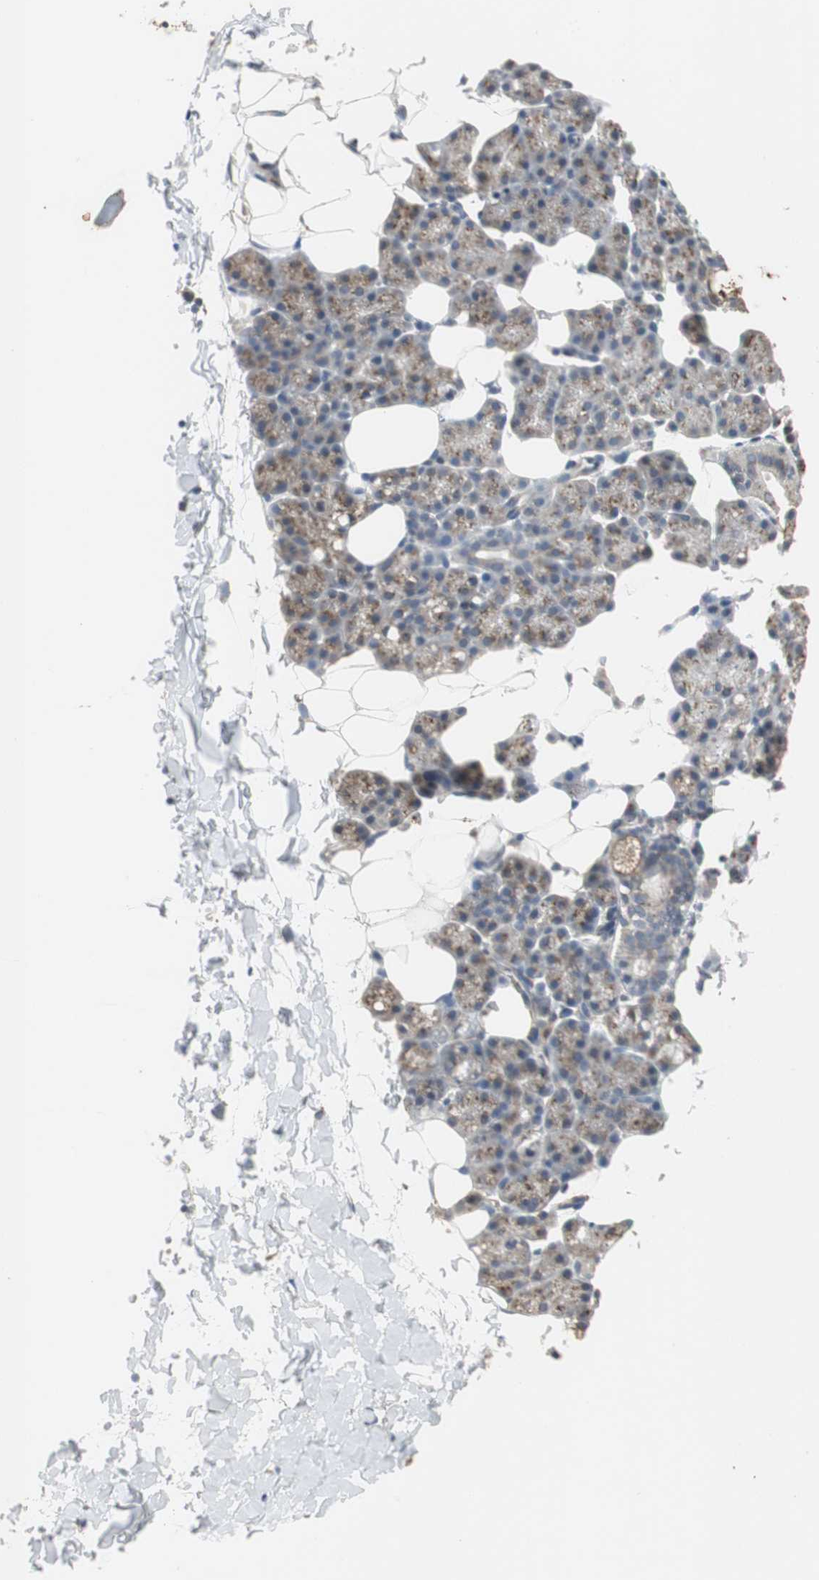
{"staining": {"intensity": "moderate", "quantity": ">75%", "location": "cytoplasmic/membranous"}, "tissue": "salivary gland", "cell_type": "Glandular cells", "image_type": "normal", "snomed": [{"axis": "morphology", "description": "Normal tissue, NOS"}, {"axis": "topography", "description": "Lymph node"}, {"axis": "topography", "description": "Salivary gland"}], "caption": "There is medium levels of moderate cytoplasmic/membranous staining in glandular cells of benign salivary gland, as demonstrated by immunohistochemical staining (brown color).", "gene": "JTB", "patient": {"sex": "male", "age": 8}}